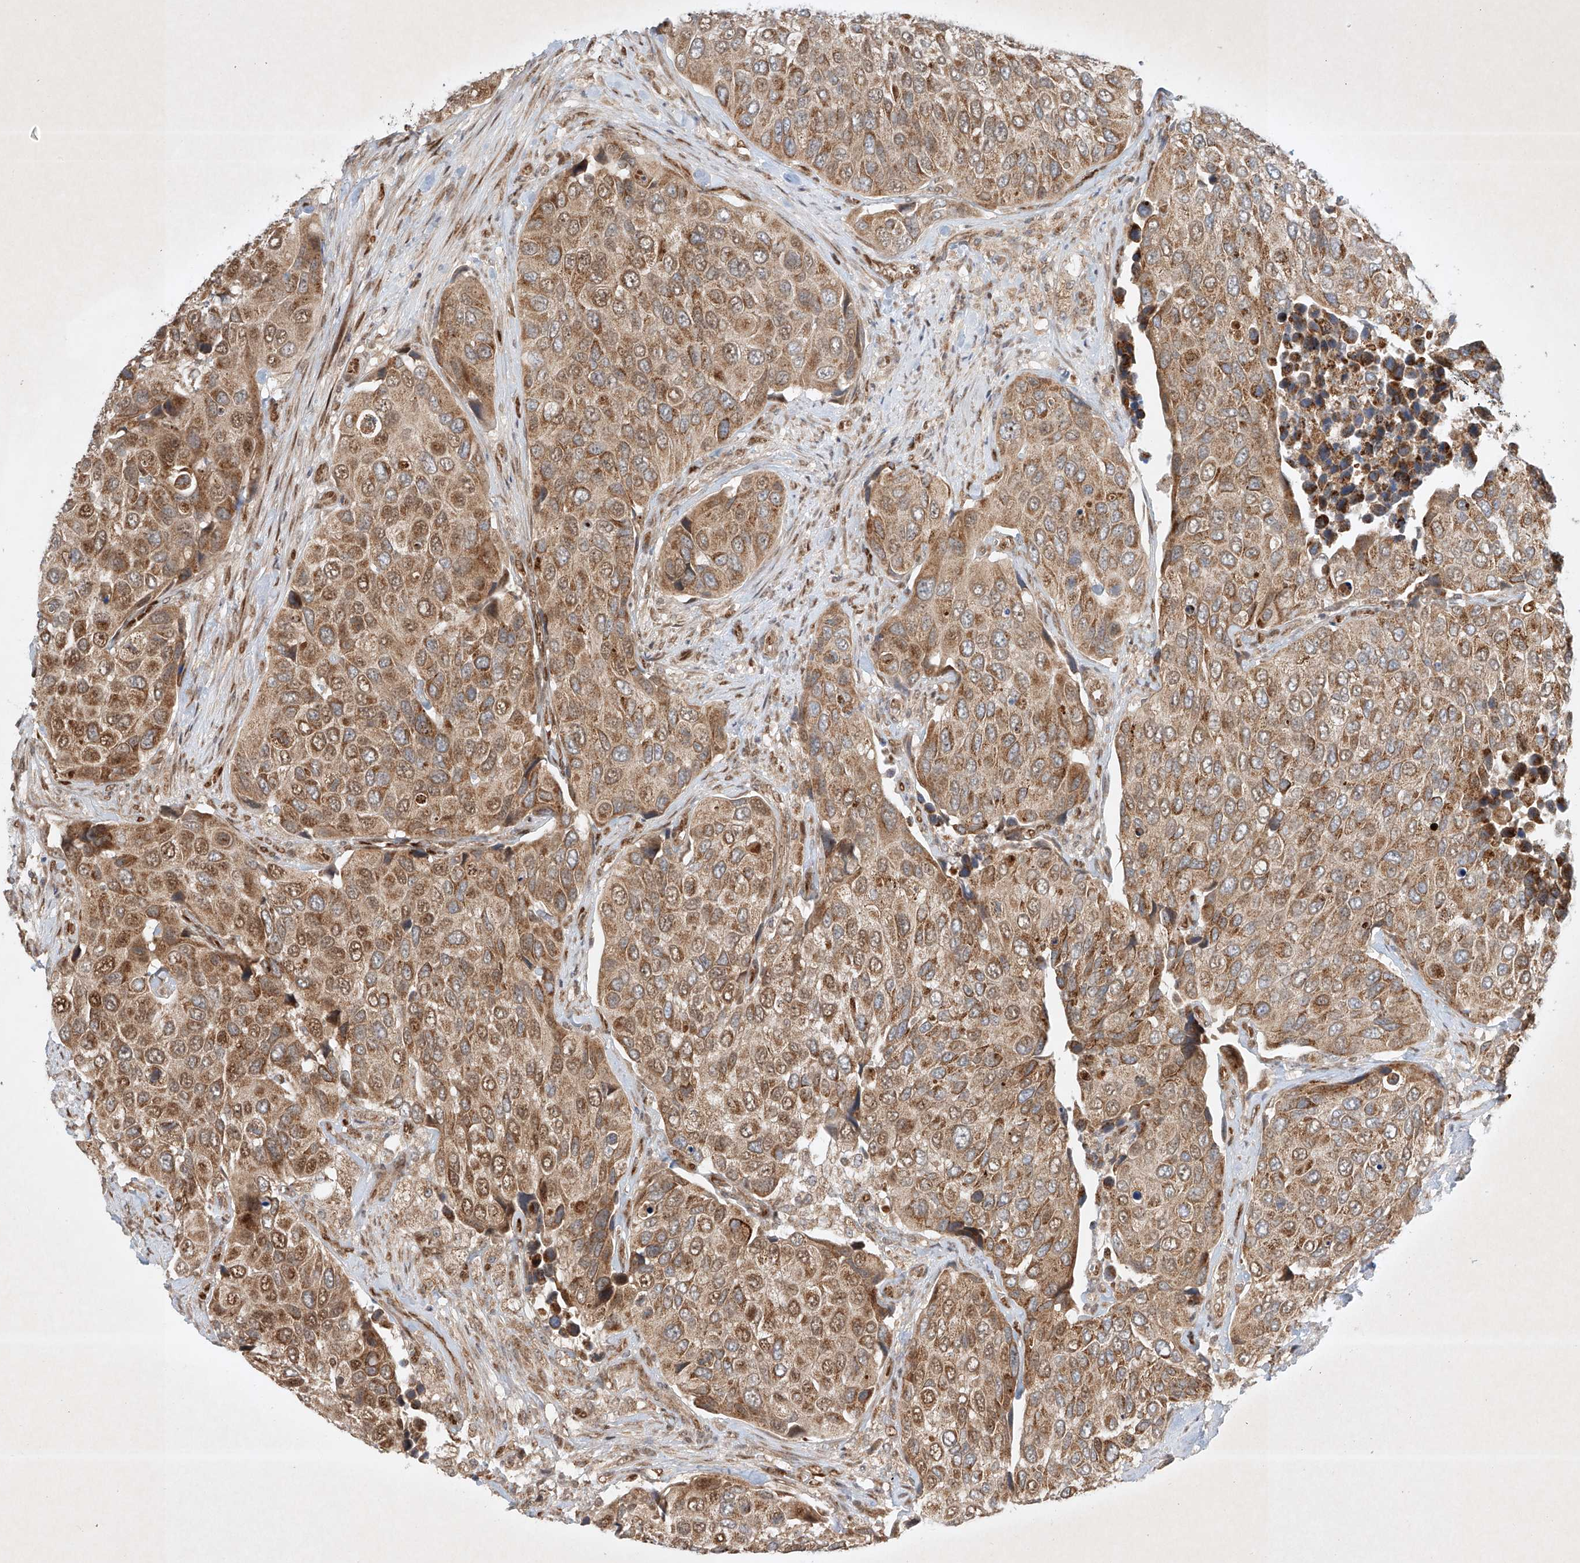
{"staining": {"intensity": "moderate", "quantity": ">75%", "location": "cytoplasmic/membranous,nuclear"}, "tissue": "urothelial cancer", "cell_type": "Tumor cells", "image_type": "cancer", "snomed": [{"axis": "morphology", "description": "Urothelial carcinoma, High grade"}, {"axis": "topography", "description": "Urinary bladder"}], "caption": "Immunohistochemical staining of urothelial carcinoma (high-grade) shows medium levels of moderate cytoplasmic/membranous and nuclear protein staining in about >75% of tumor cells.", "gene": "EPG5", "patient": {"sex": "male", "age": 74}}